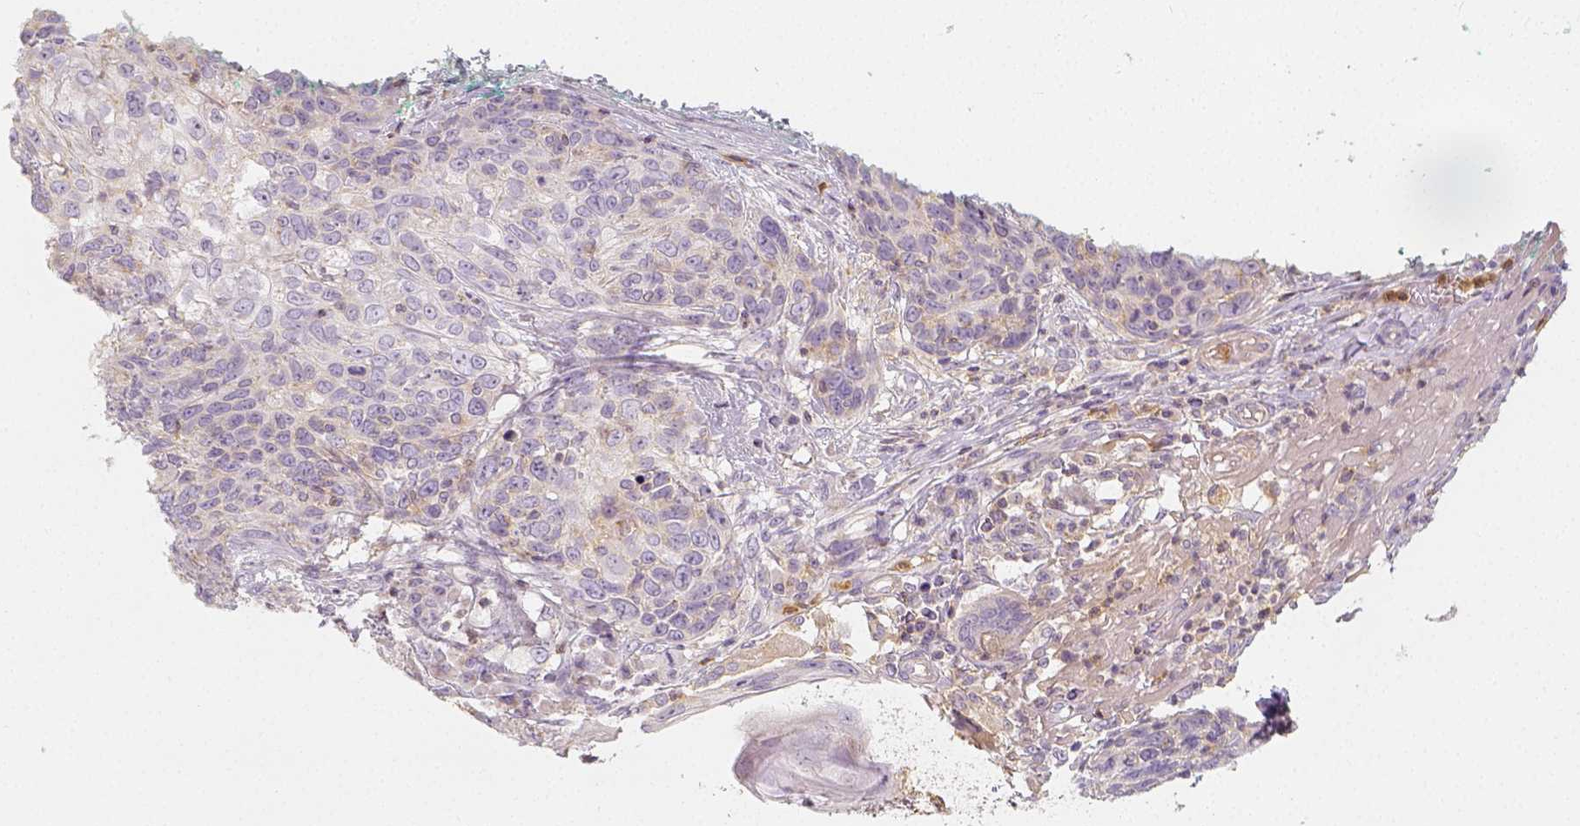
{"staining": {"intensity": "weak", "quantity": ">75%", "location": "cytoplasmic/membranous"}, "tissue": "skin cancer", "cell_type": "Tumor cells", "image_type": "cancer", "snomed": [{"axis": "morphology", "description": "Squamous cell carcinoma, NOS"}, {"axis": "topography", "description": "Skin"}], "caption": "High-magnification brightfield microscopy of skin cancer (squamous cell carcinoma) stained with DAB (3,3'-diaminobenzidine) (brown) and counterstained with hematoxylin (blue). tumor cells exhibit weak cytoplasmic/membranous positivity is appreciated in approximately>75% of cells.", "gene": "PTPRJ", "patient": {"sex": "male", "age": 92}}